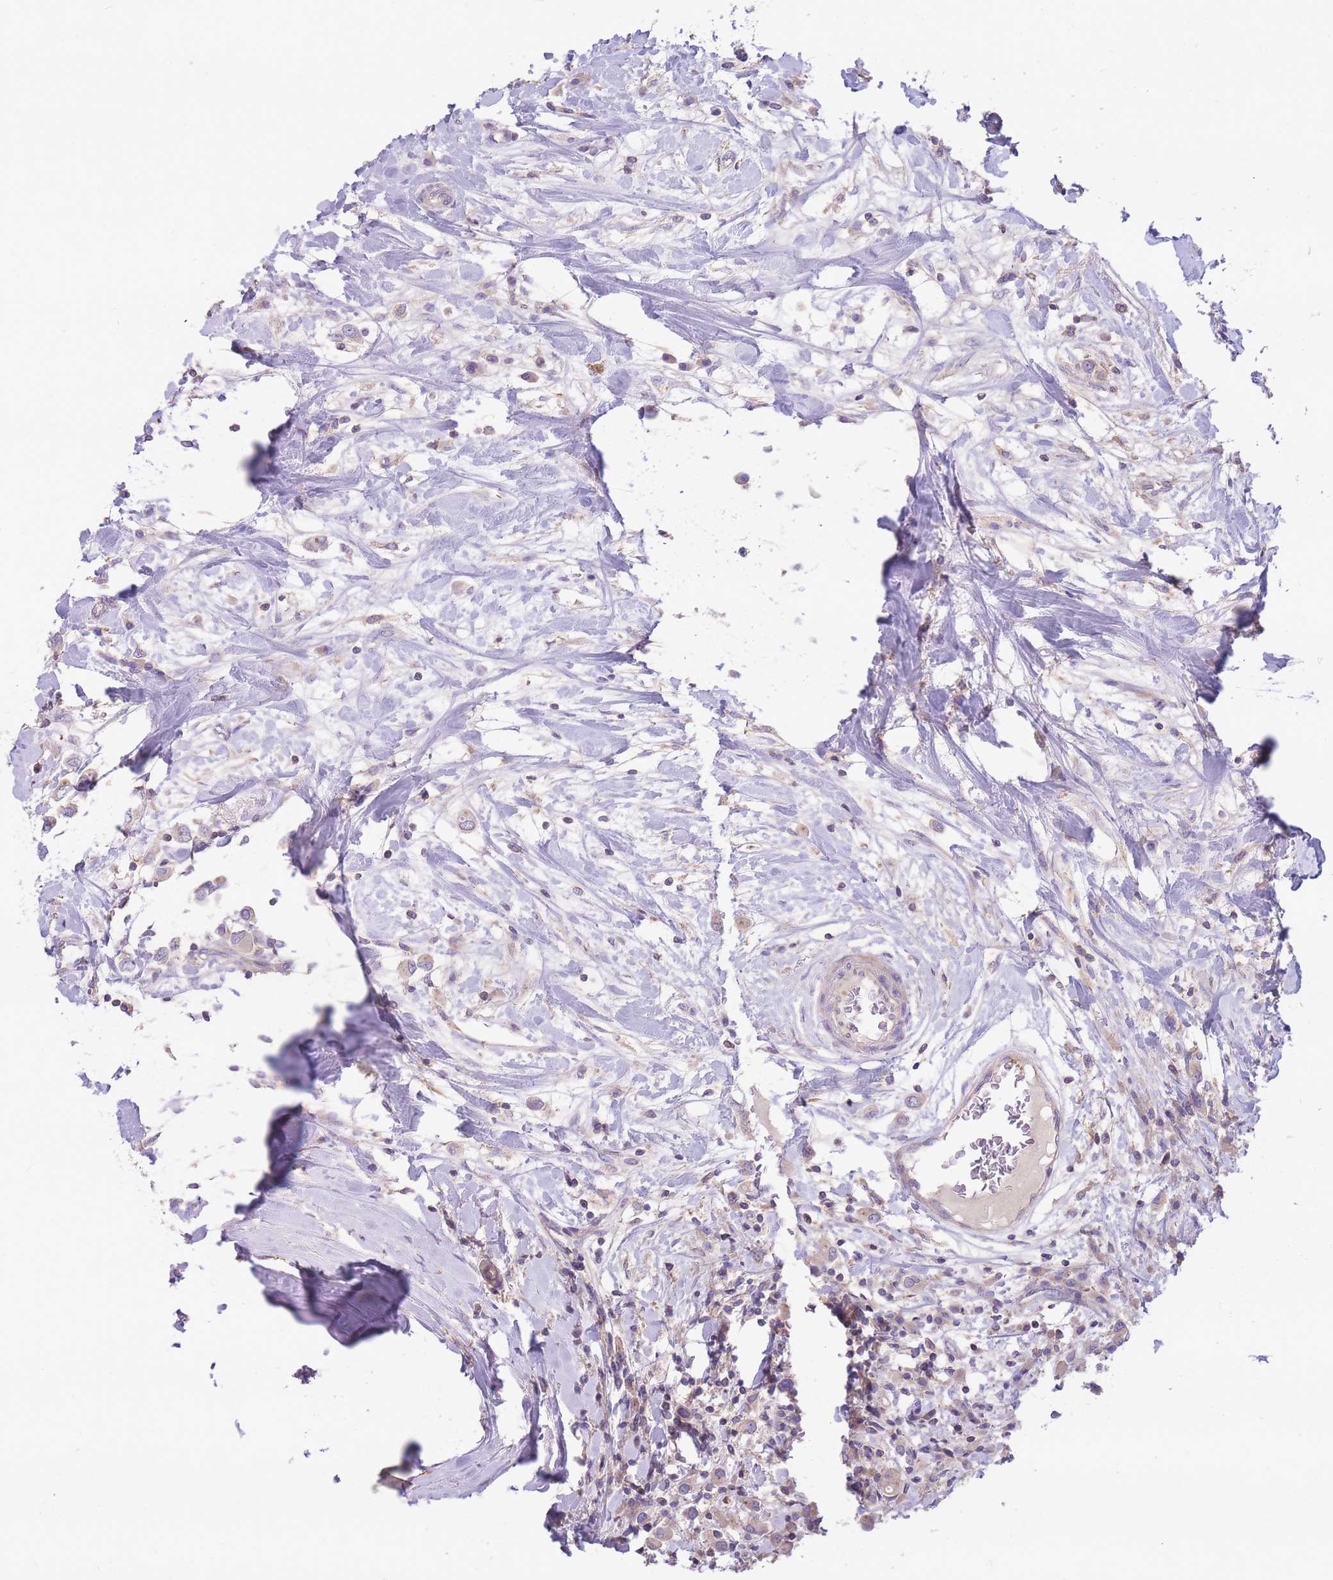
{"staining": {"intensity": "weak", "quantity": ">75%", "location": "cytoplasmic/membranous"}, "tissue": "breast cancer", "cell_type": "Tumor cells", "image_type": "cancer", "snomed": [{"axis": "morphology", "description": "Duct carcinoma"}, {"axis": "topography", "description": "Breast"}], "caption": "Protein expression analysis of human infiltrating ductal carcinoma (breast) reveals weak cytoplasmic/membranous staining in approximately >75% of tumor cells. (brown staining indicates protein expression, while blue staining denotes nuclei).", "gene": "OR5T1", "patient": {"sex": "female", "age": 61}}